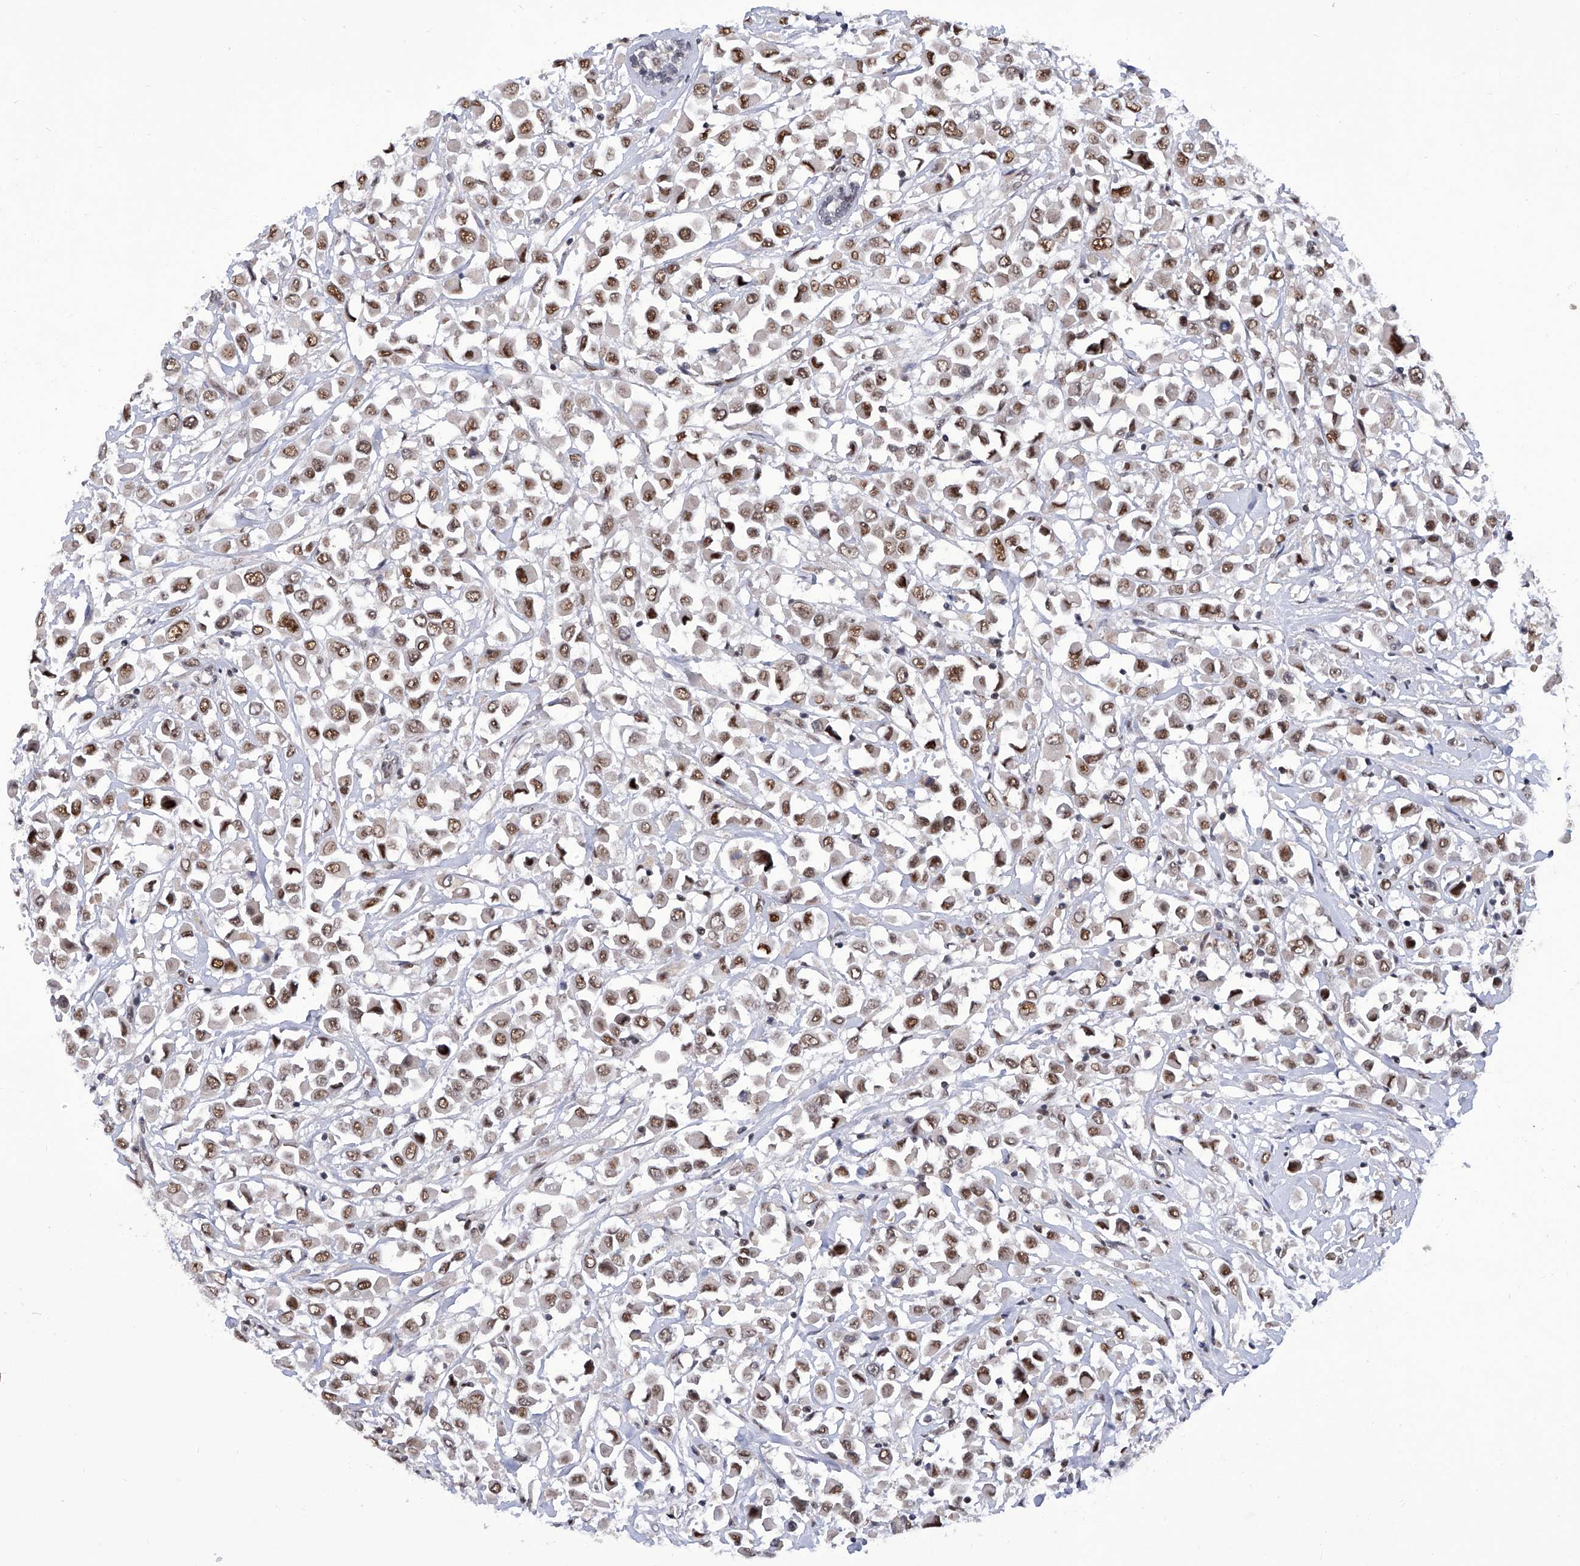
{"staining": {"intensity": "moderate", "quantity": ">75%", "location": "nuclear"}, "tissue": "breast cancer", "cell_type": "Tumor cells", "image_type": "cancer", "snomed": [{"axis": "morphology", "description": "Duct carcinoma"}, {"axis": "topography", "description": "Breast"}], "caption": "An IHC histopathology image of tumor tissue is shown. Protein staining in brown highlights moderate nuclear positivity in breast invasive ductal carcinoma within tumor cells. The staining was performed using DAB, with brown indicating positive protein expression. Nuclei are stained blue with hematoxylin.", "gene": "RAD54L", "patient": {"sex": "female", "age": 61}}